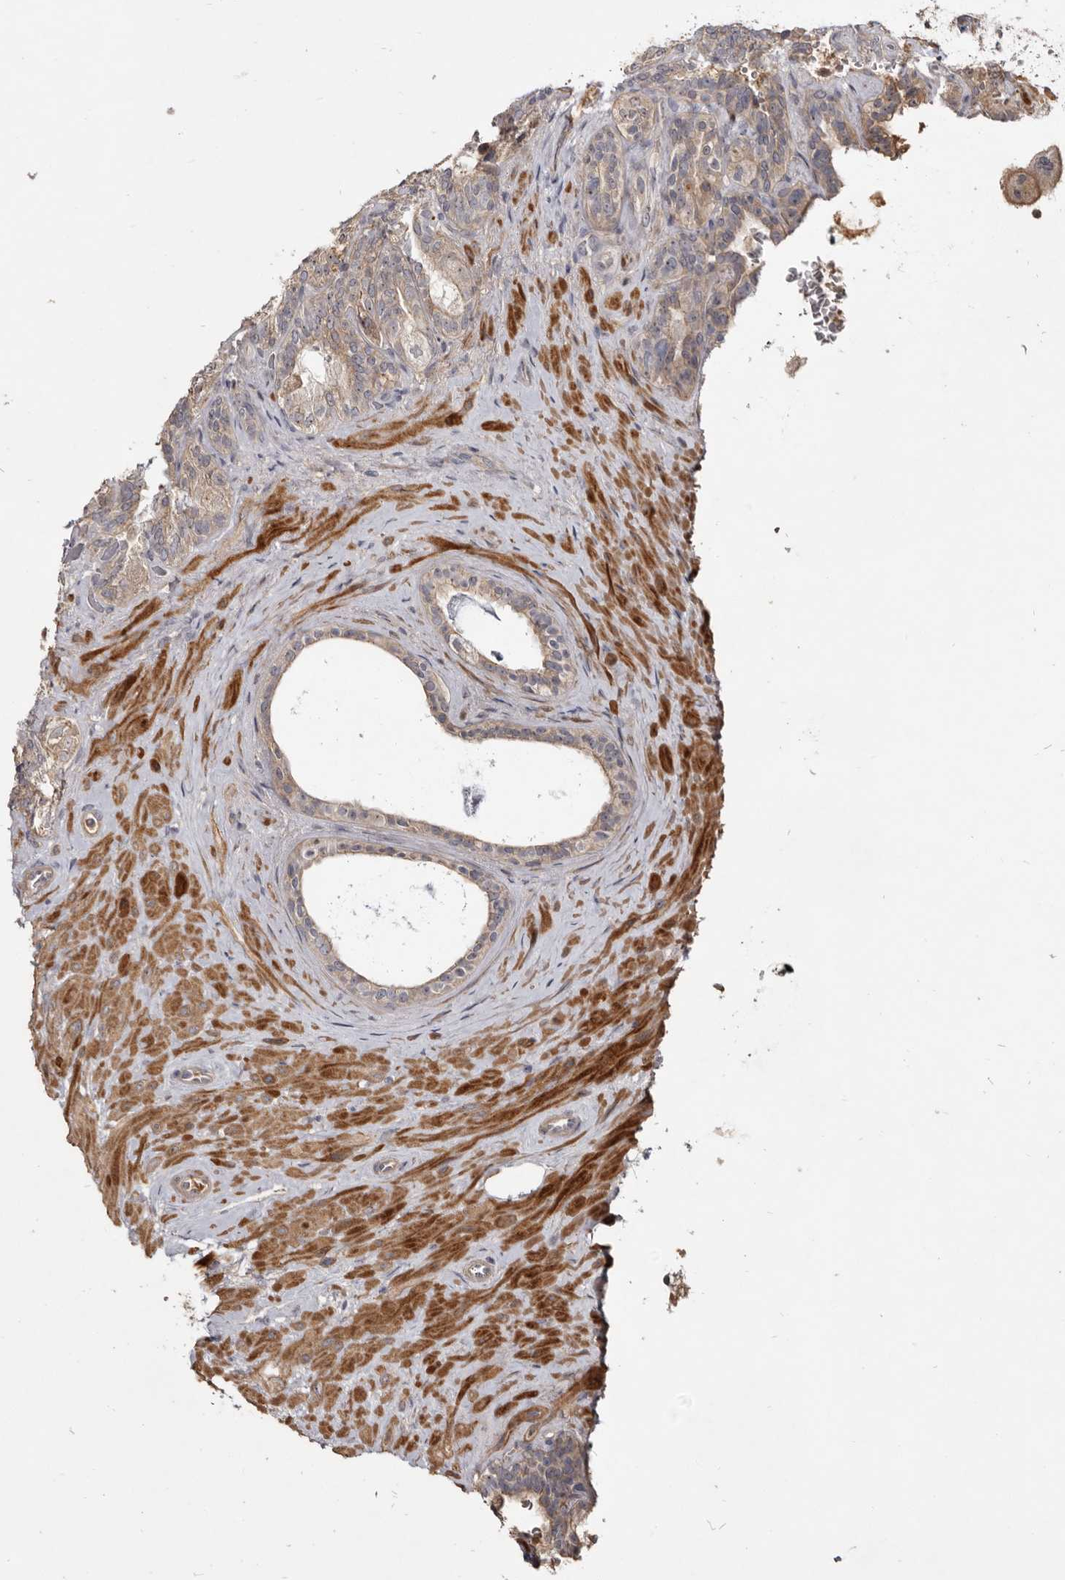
{"staining": {"intensity": "weak", "quantity": "25%-75%", "location": "cytoplasmic/membranous"}, "tissue": "seminal vesicle", "cell_type": "Glandular cells", "image_type": "normal", "snomed": [{"axis": "morphology", "description": "Normal tissue, NOS"}, {"axis": "topography", "description": "Prostate"}, {"axis": "topography", "description": "Seminal veicle"}], "caption": "Immunohistochemistry of unremarkable human seminal vesicle displays low levels of weak cytoplasmic/membranous positivity in about 25%-75% of glandular cells.", "gene": "TTC39A", "patient": {"sex": "male", "age": 67}}